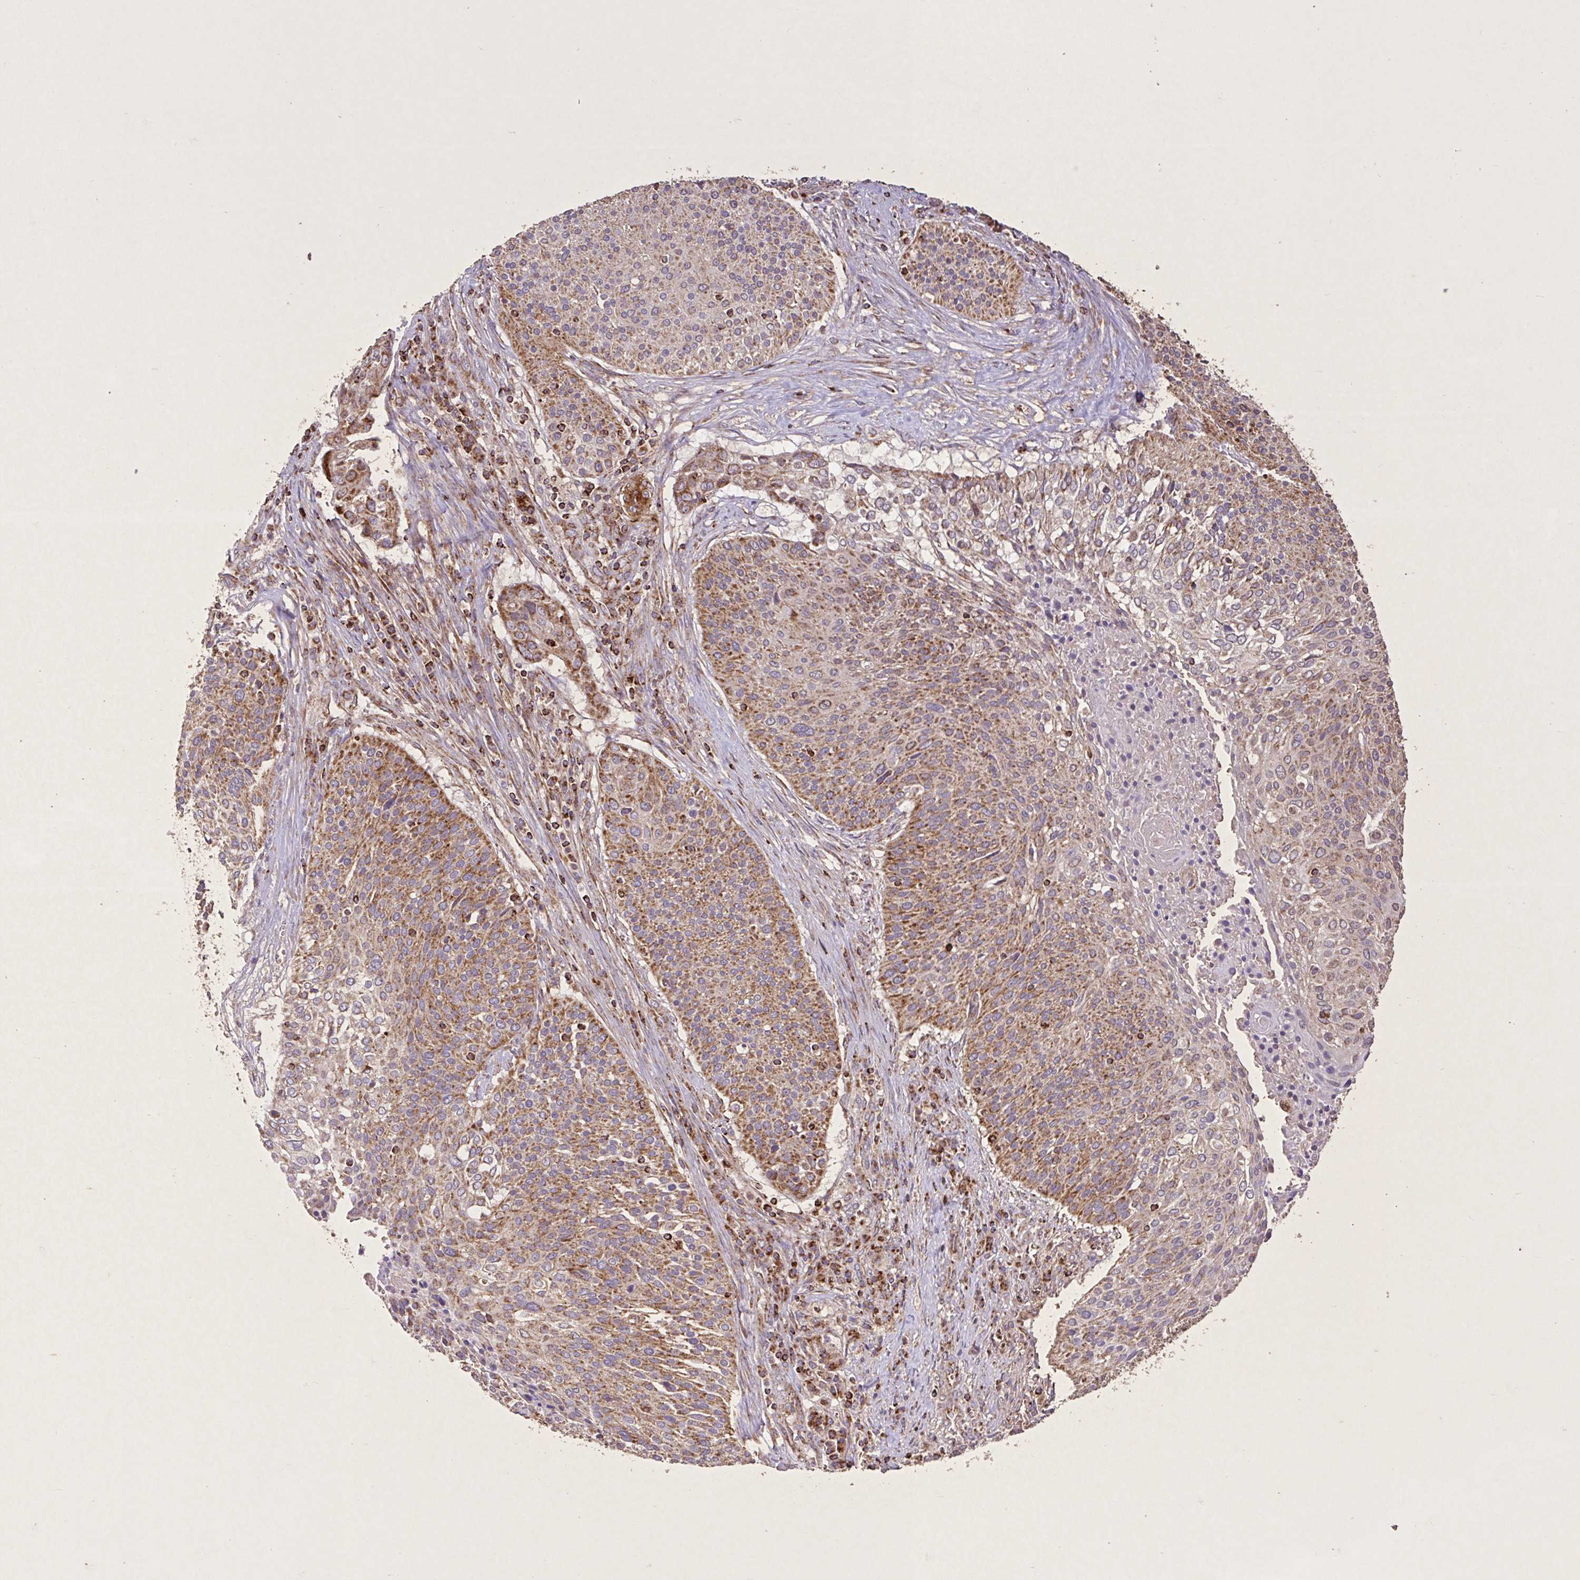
{"staining": {"intensity": "moderate", "quantity": ">75%", "location": "cytoplasmic/membranous"}, "tissue": "cervical cancer", "cell_type": "Tumor cells", "image_type": "cancer", "snomed": [{"axis": "morphology", "description": "Squamous cell carcinoma, NOS"}, {"axis": "topography", "description": "Cervix"}], "caption": "Moderate cytoplasmic/membranous staining for a protein is identified in approximately >75% of tumor cells of cervical cancer (squamous cell carcinoma) using IHC.", "gene": "AGK", "patient": {"sex": "female", "age": 31}}